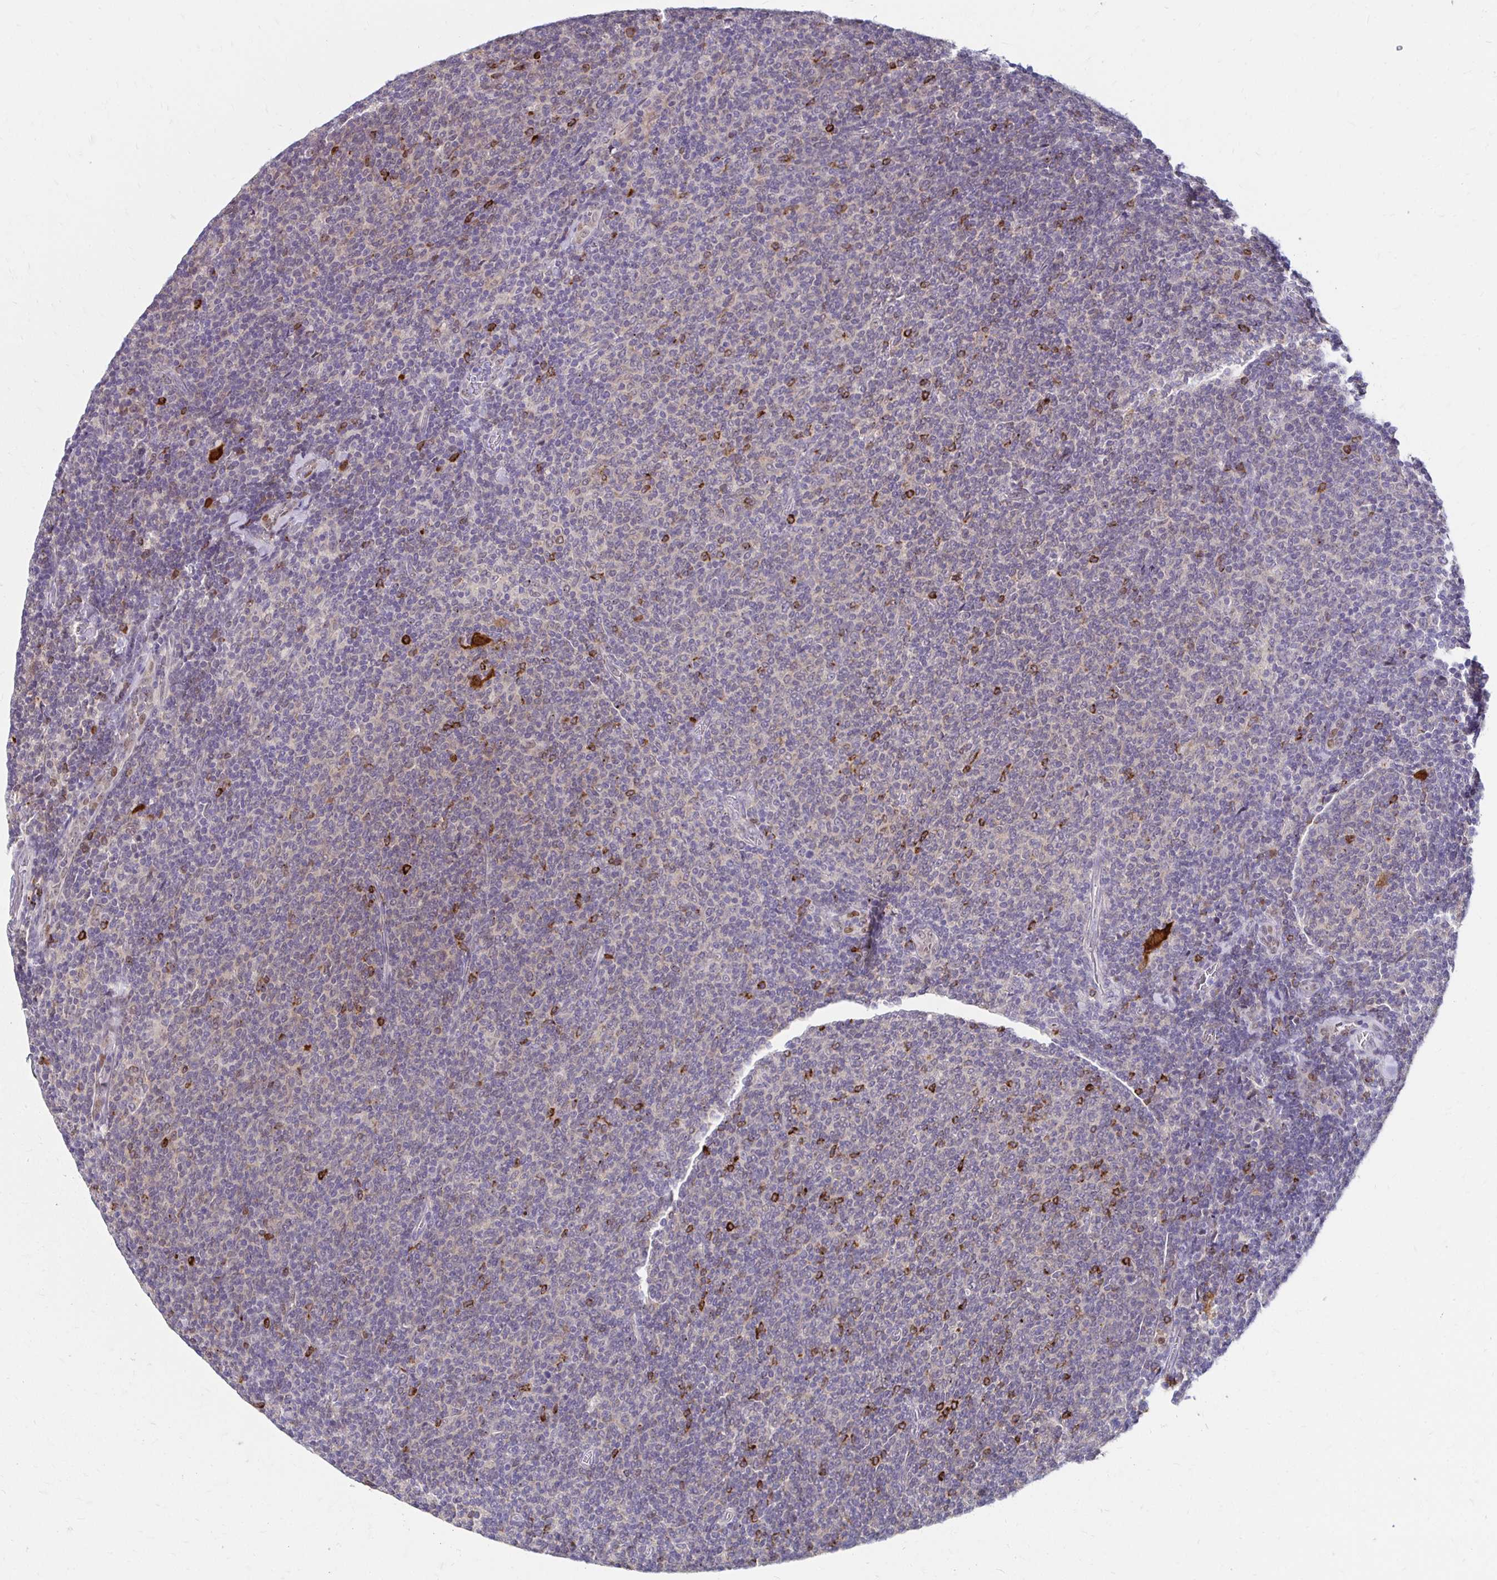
{"staining": {"intensity": "negative", "quantity": "none", "location": "none"}, "tissue": "lymphoma", "cell_type": "Tumor cells", "image_type": "cancer", "snomed": [{"axis": "morphology", "description": "Malignant lymphoma, non-Hodgkin's type, Low grade"}, {"axis": "topography", "description": "Lymph node"}], "caption": "This is an immunohistochemistry (IHC) histopathology image of malignant lymphoma, non-Hodgkin's type (low-grade). There is no positivity in tumor cells.", "gene": "PADI2", "patient": {"sex": "male", "age": 52}}